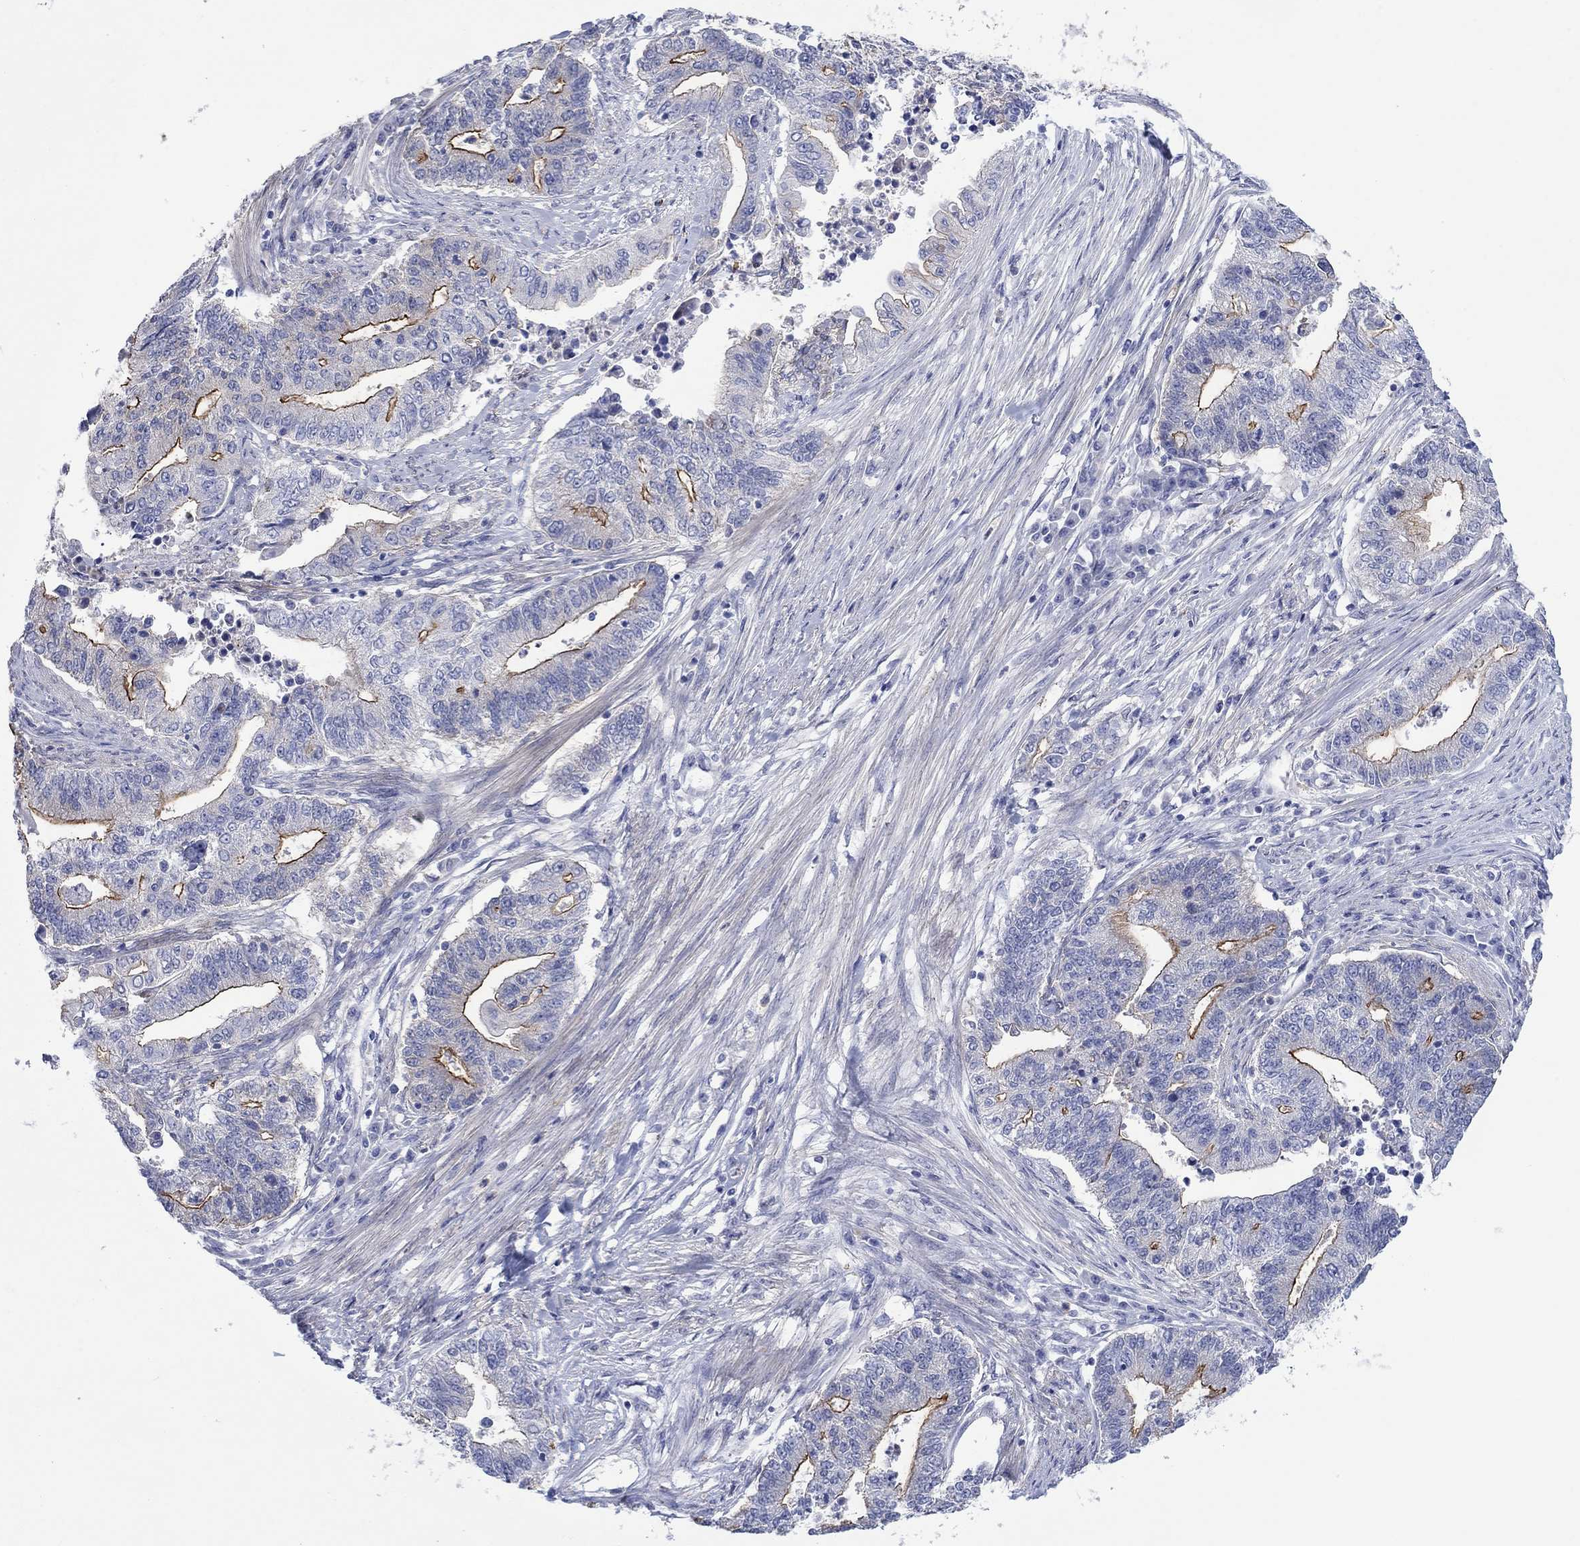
{"staining": {"intensity": "strong", "quantity": "<25%", "location": "cytoplasmic/membranous"}, "tissue": "endometrial cancer", "cell_type": "Tumor cells", "image_type": "cancer", "snomed": [{"axis": "morphology", "description": "Adenocarcinoma, NOS"}, {"axis": "topography", "description": "Uterus"}, {"axis": "topography", "description": "Endometrium"}], "caption": "Immunohistochemical staining of endometrial cancer displays medium levels of strong cytoplasmic/membranous protein staining in about <25% of tumor cells.", "gene": "TPRN", "patient": {"sex": "female", "age": 54}}